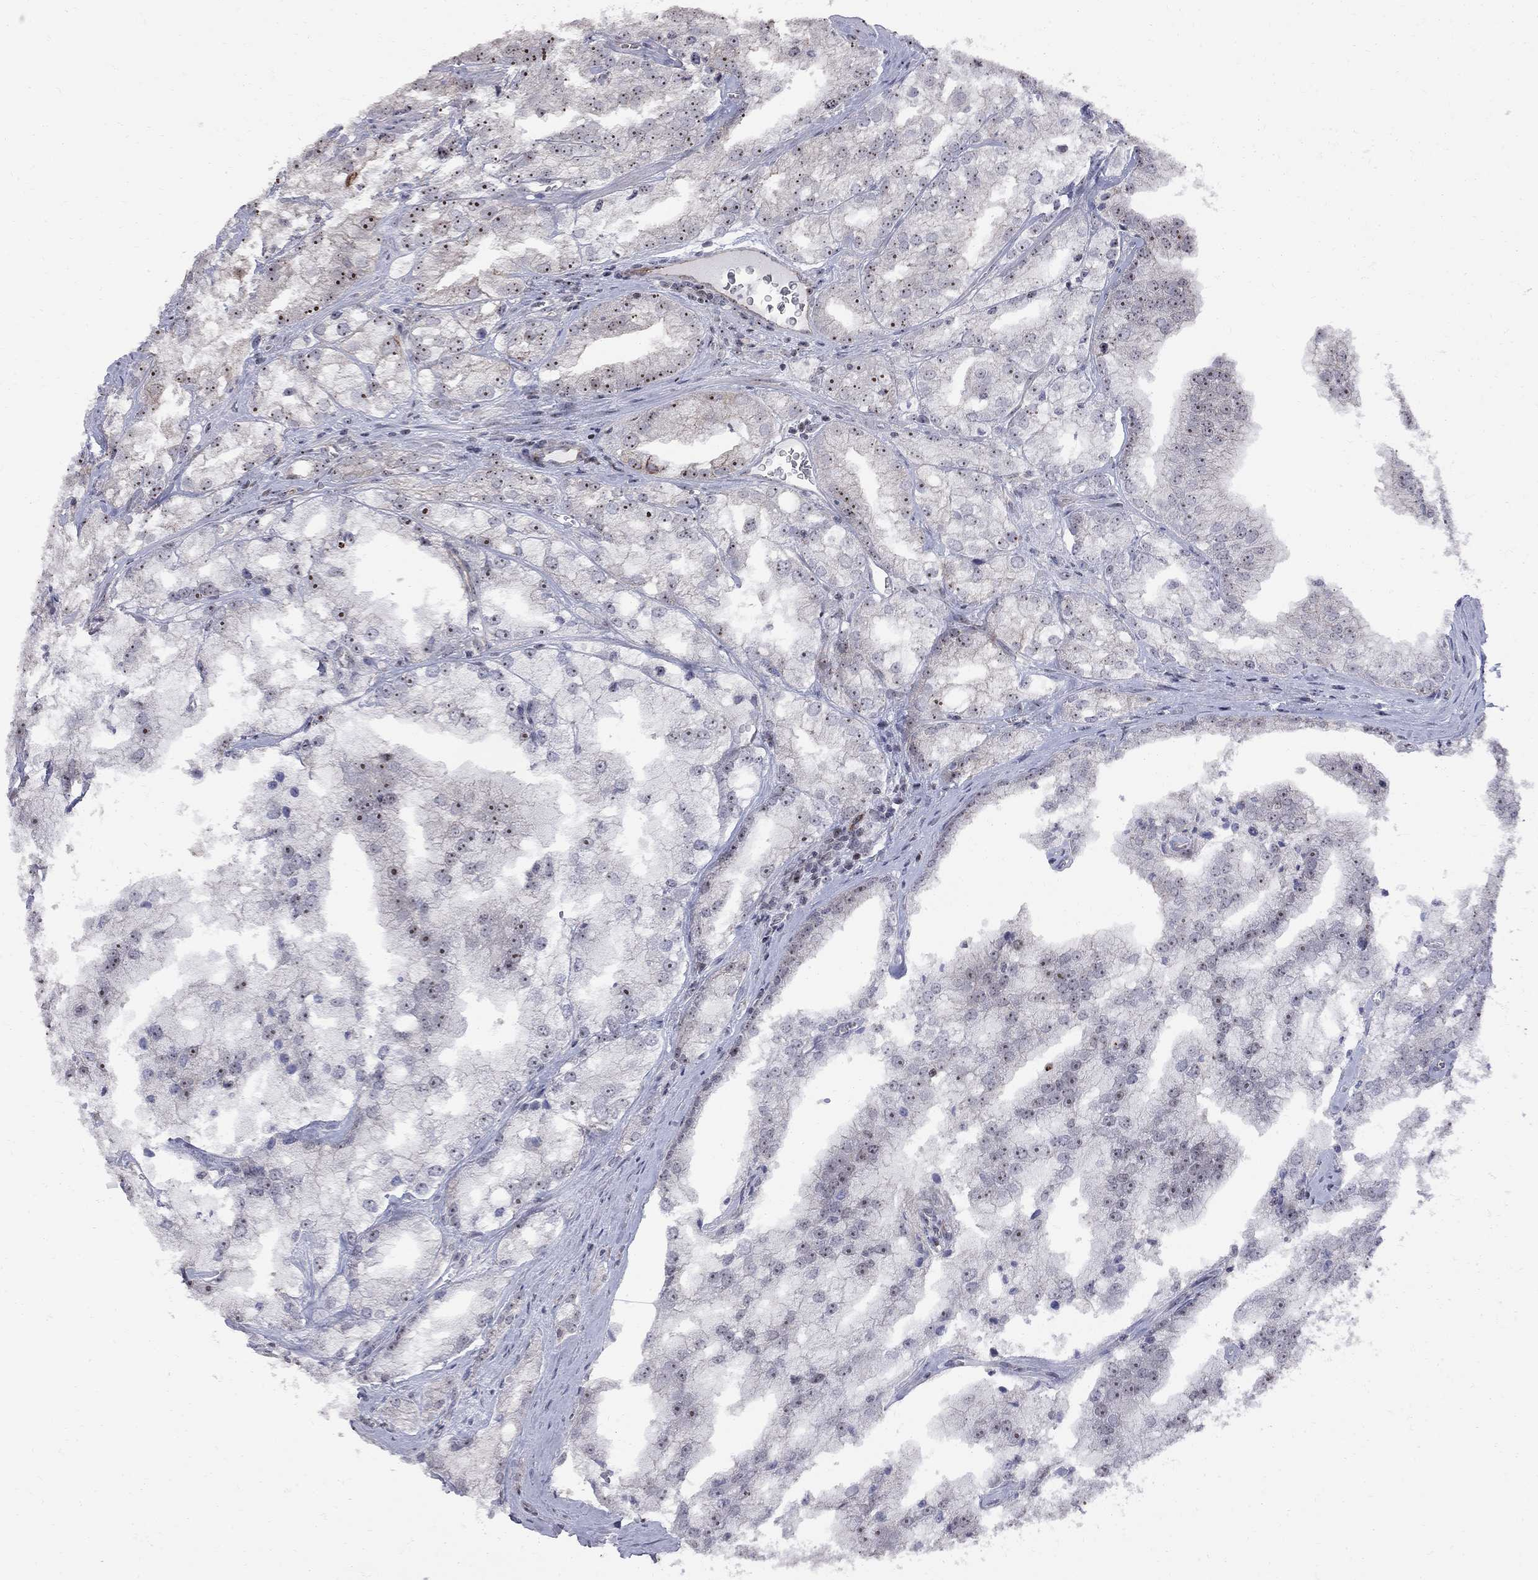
{"staining": {"intensity": "moderate", "quantity": "<25%", "location": "nuclear"}, "tissue": "prostate cancer", "cell_type": "Tumor cells", "image_type": "cancer", "snomed": [{"axis": "morphology", "description": "Adenocarcinoma, NOS"}, {"axis": "topography", "description": "Prostate"}], "caption": "Moderate nuclear protein expression is appreciated in about <25% of tumor cells in prostate cancer (adenocarcinoma).", "gene": "DHX33", "patient": {"sex": "male", "age": 70}}